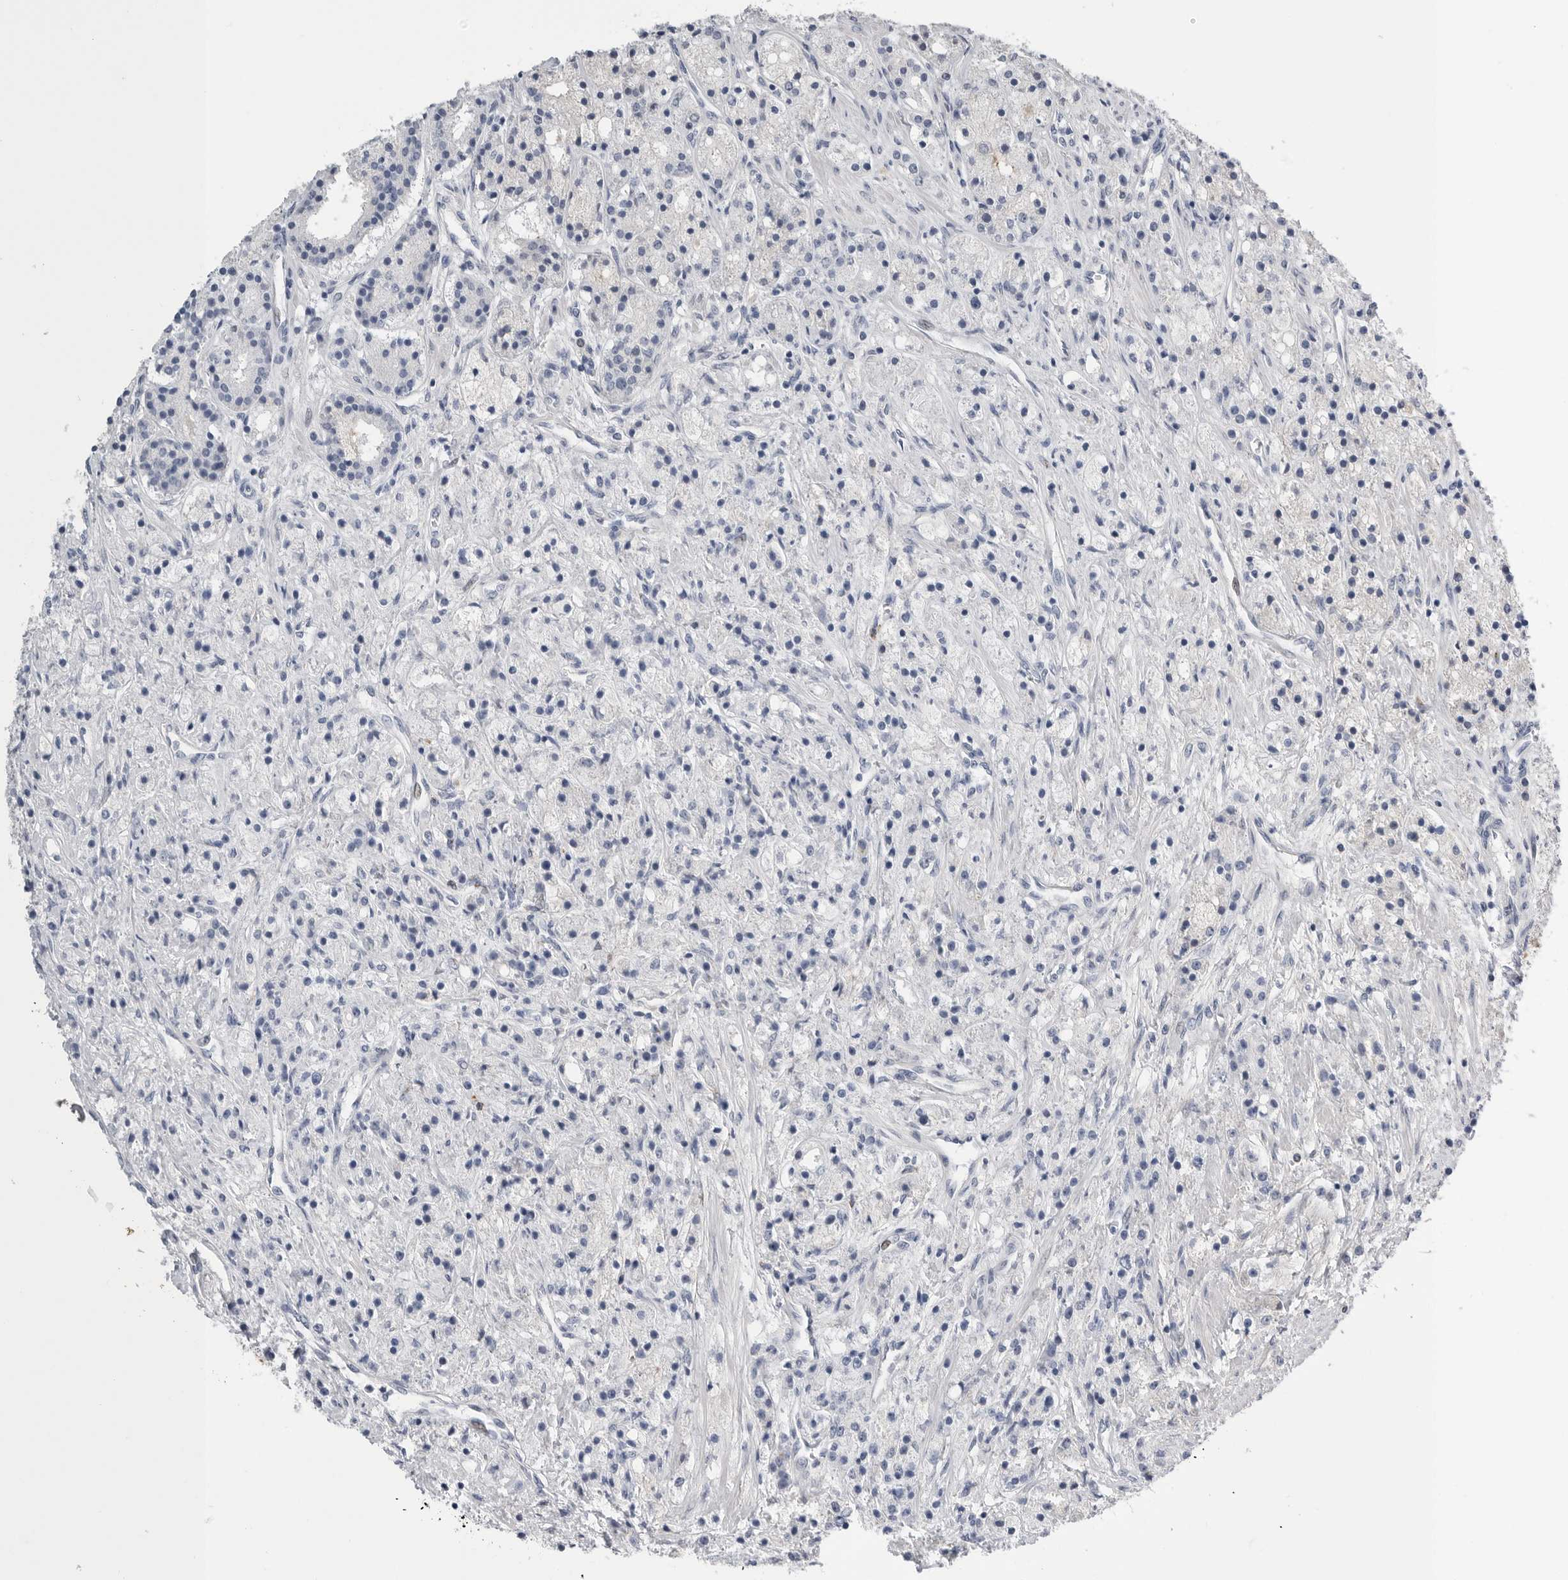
{"staining": {"intensity": "negative", "quantity": "none", "location": "none"}, "tissue": "prostate cancer", "cell_type": "Tumor cells", "image_type": "cancer", "snomed": [{"axis": "morphology", "description": "Adenocarcinoma, High grade"}, {"axis": "topography", "description": "Prostate"}], "caption": "This is an IHC micrograph of human prostate cancer. There is no positivity in tumor cells.", "gene": "TIMP1", "patient": {"sex": "male", "age": 60}}